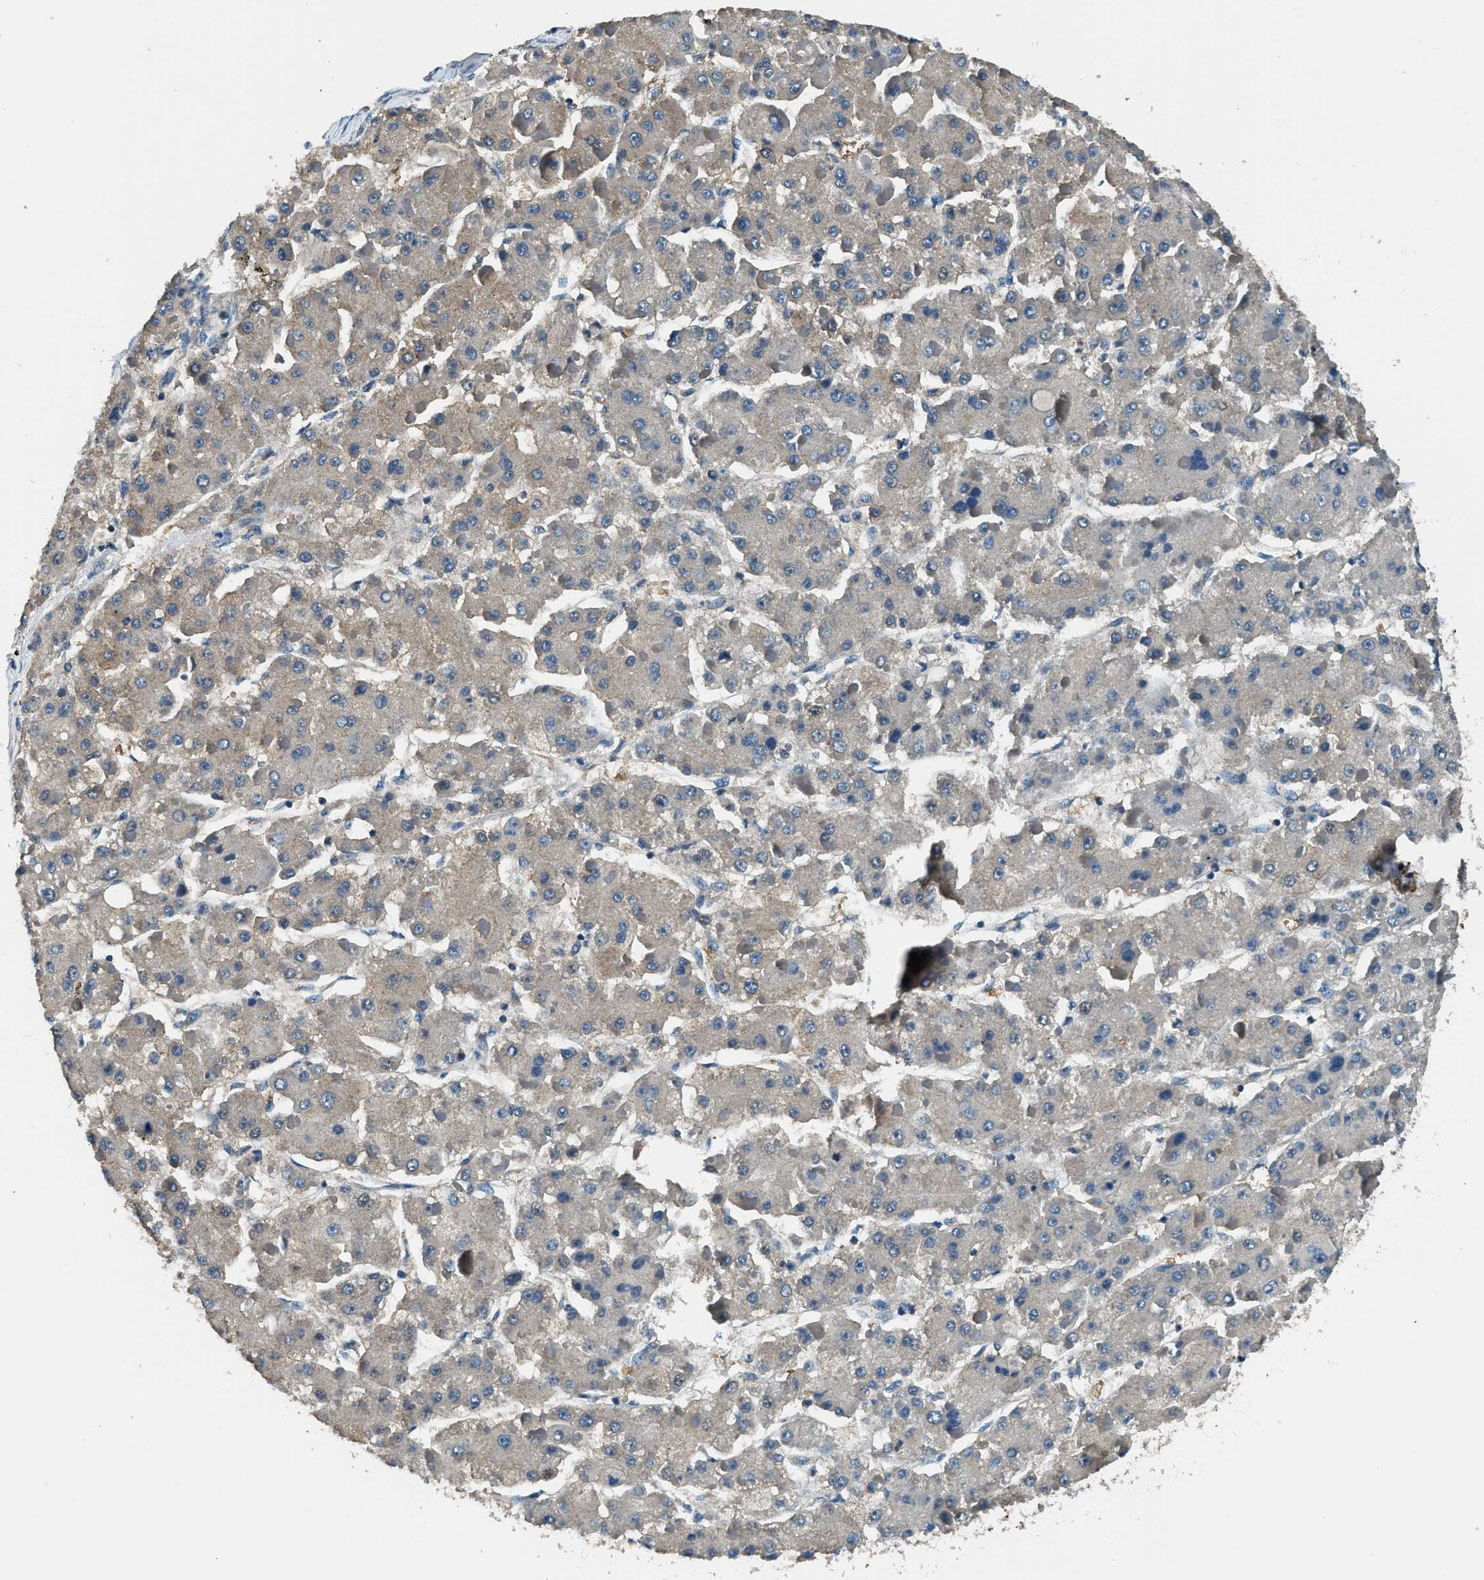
{"staining": {"intensity": "negative", "quantity": "none", "location": "none"}, "tissue": "liver cancer", "cell_type": "Tumor cells", "image_type": "cancer", "snomed": [{"axis": "morphology", "description": "Carcinoma, Hepatocellular, NOS"}, {"axis": "topography", "description": "Liver"}], "caption": "Tumor cells are negative for protein expression in human liver hepatocellular carcinoma. Nuclei are stained in blue.", "gene": "ARFGAP2", "patient": {"sex": "female", "age": 73}}